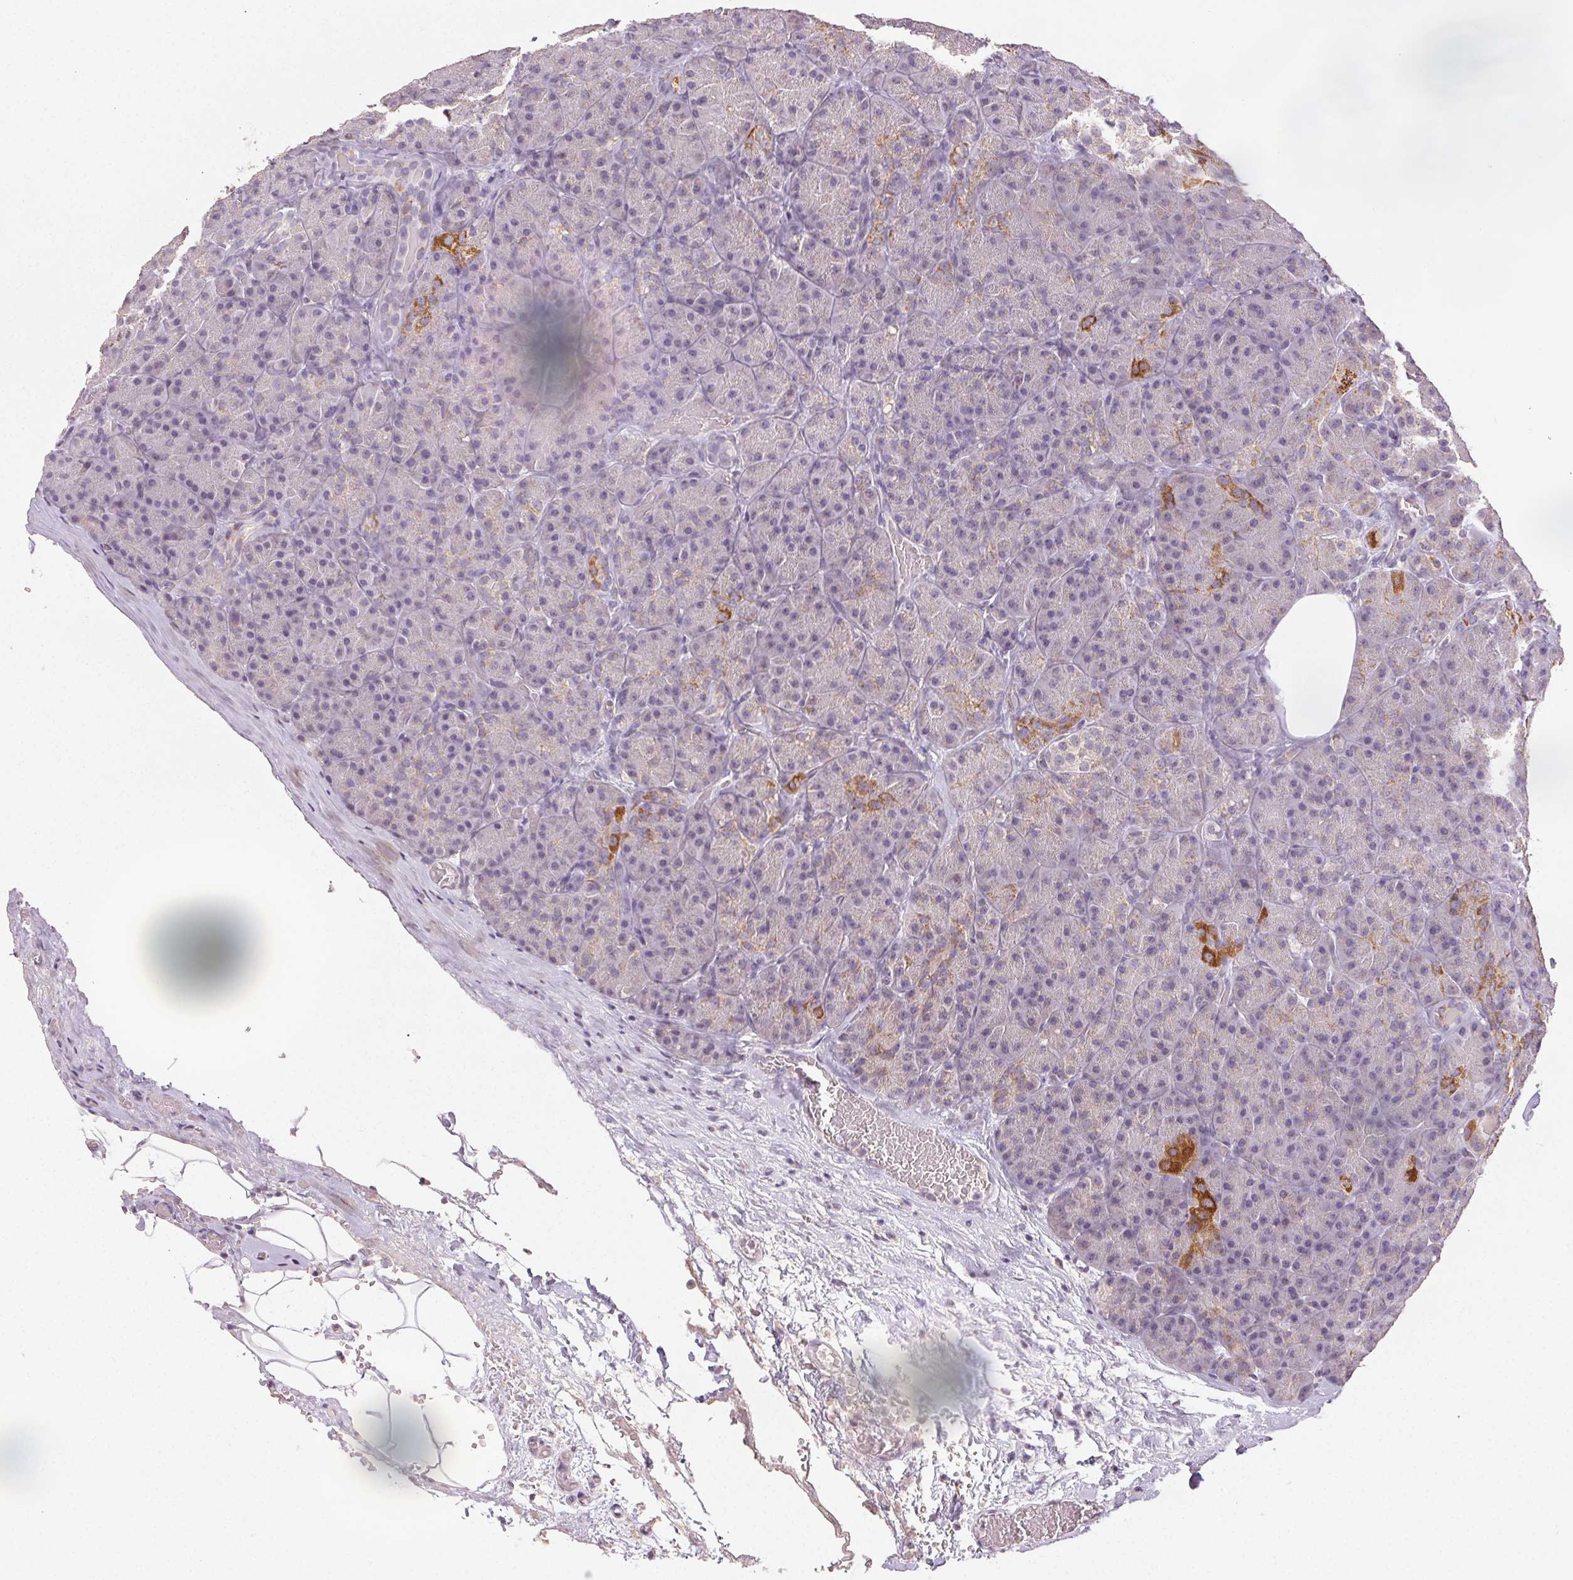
{"staining": {"intensity": "strong", "quantity": "<25%", "location": "cytoplasmic/membranous"}, "tissue": "pancreas", "cell_type": "Exocrine glandular cells", "image_type": "normal", "snomed": [{"axis": "morphology", "description": "Normal tissue, NOS"}, {"axis": "topography", "description": "Pancreas"}], "caption": "Immunohistochemistry (IHC) image of normal pancreas: pancreas stained using immunohistochemistry (IHC) displays medium levels of strong protein expression localized specifically in the cytoplasmic/membranous of exocrine glandular cells, appearing as a cytoplasmic/membranous brown color.", "gene": "CLASP1", "patient": {"sex": "male", "age": 57}}